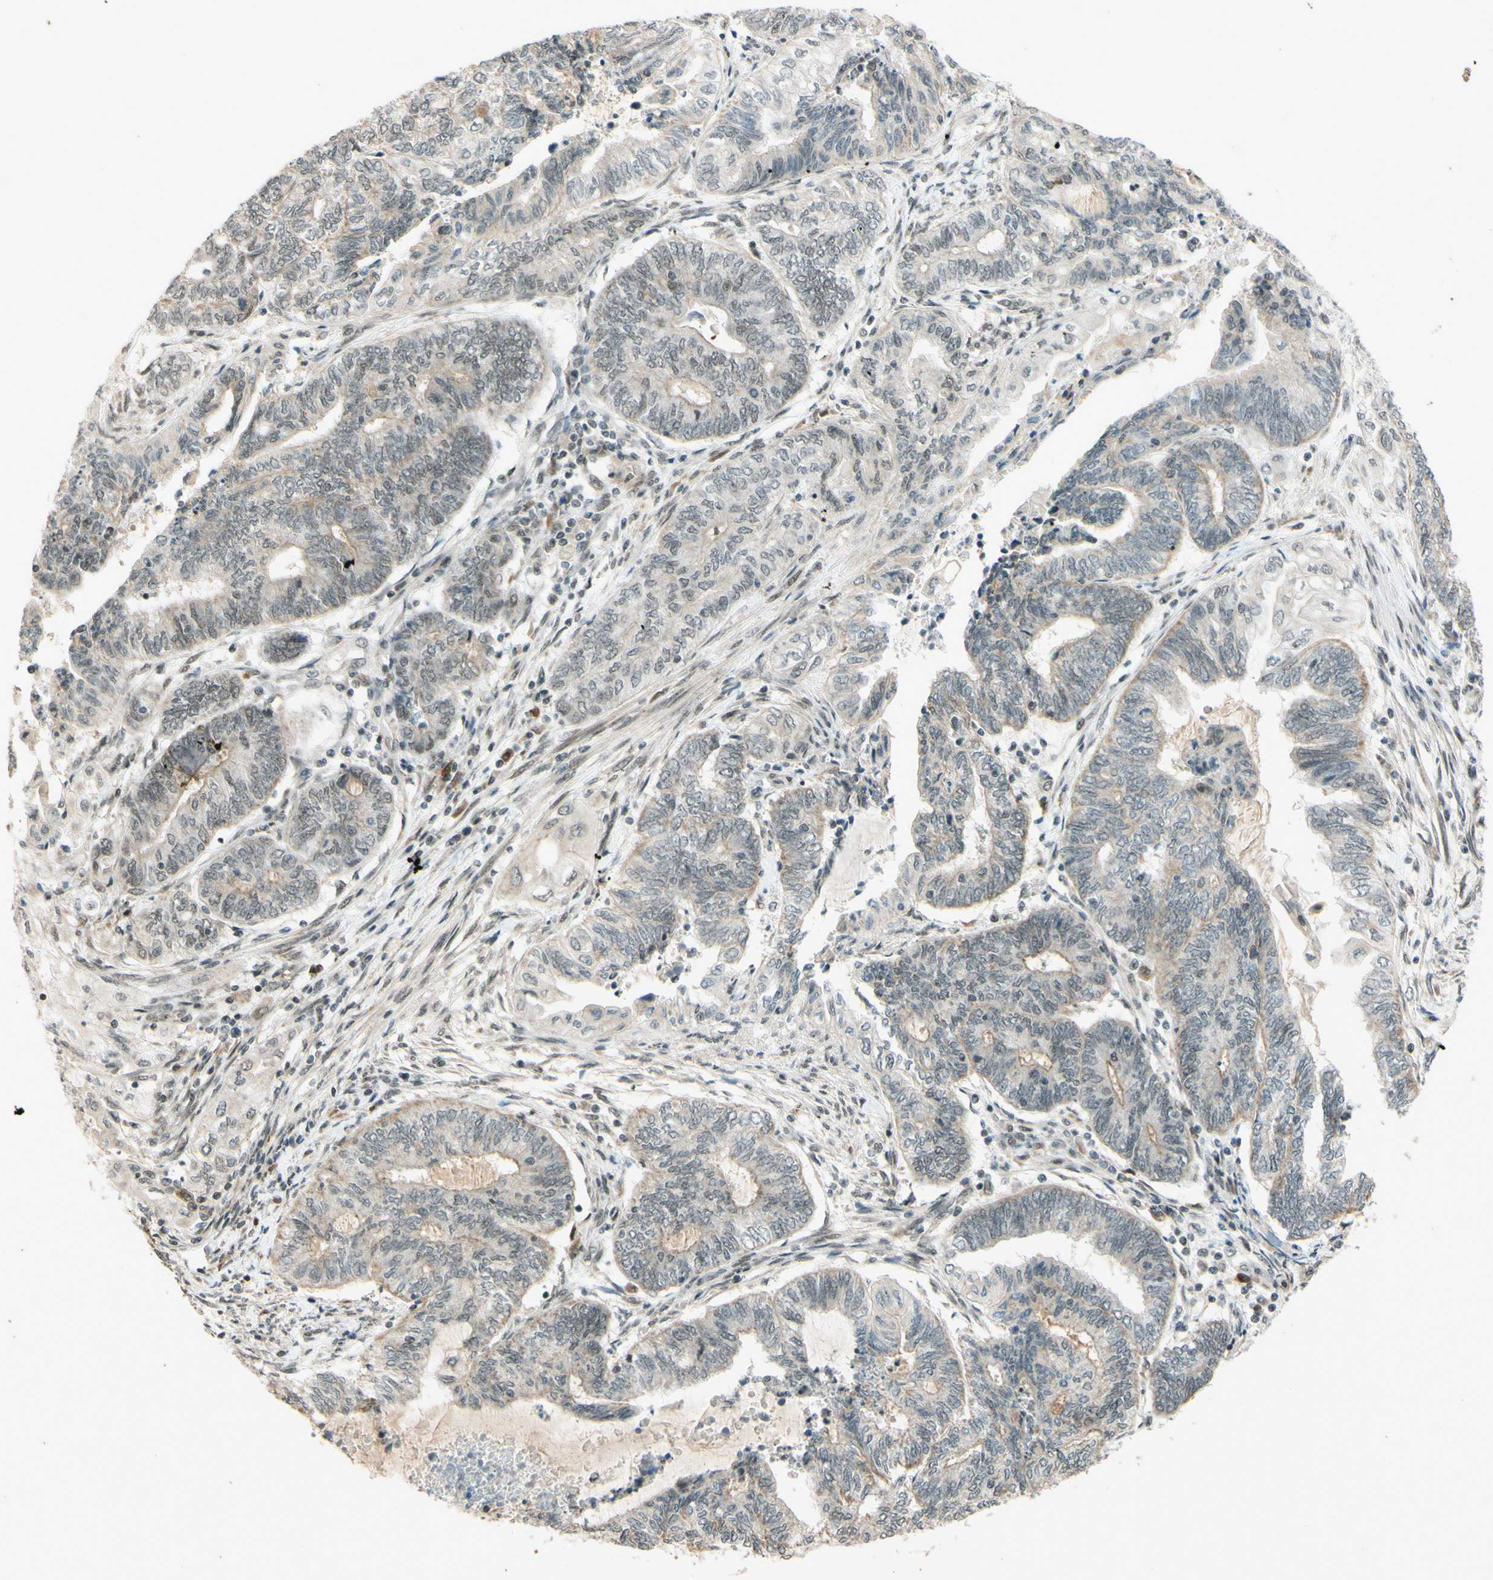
{"staining": {"intensity": "weak", "quantity": "<25%", "location": "nuclear"}, "tissue": "endometrial cancer", "cell_type": "Tumor cells", "image_type": "cancer", "snomed": [{"axis": "morphology", "description": "Adenocarcinoma, NOS"}, {"axis": "topography", "description": "Uterus"}, {"axis": "topography", "description": "Endometrium"}], "caption": "The image exhibits no staining of tumor cells in endometrial cancer (adenocarcinoma).", "gene": "SMARCB1", "patient": {"sex": "female", "age": 70}}